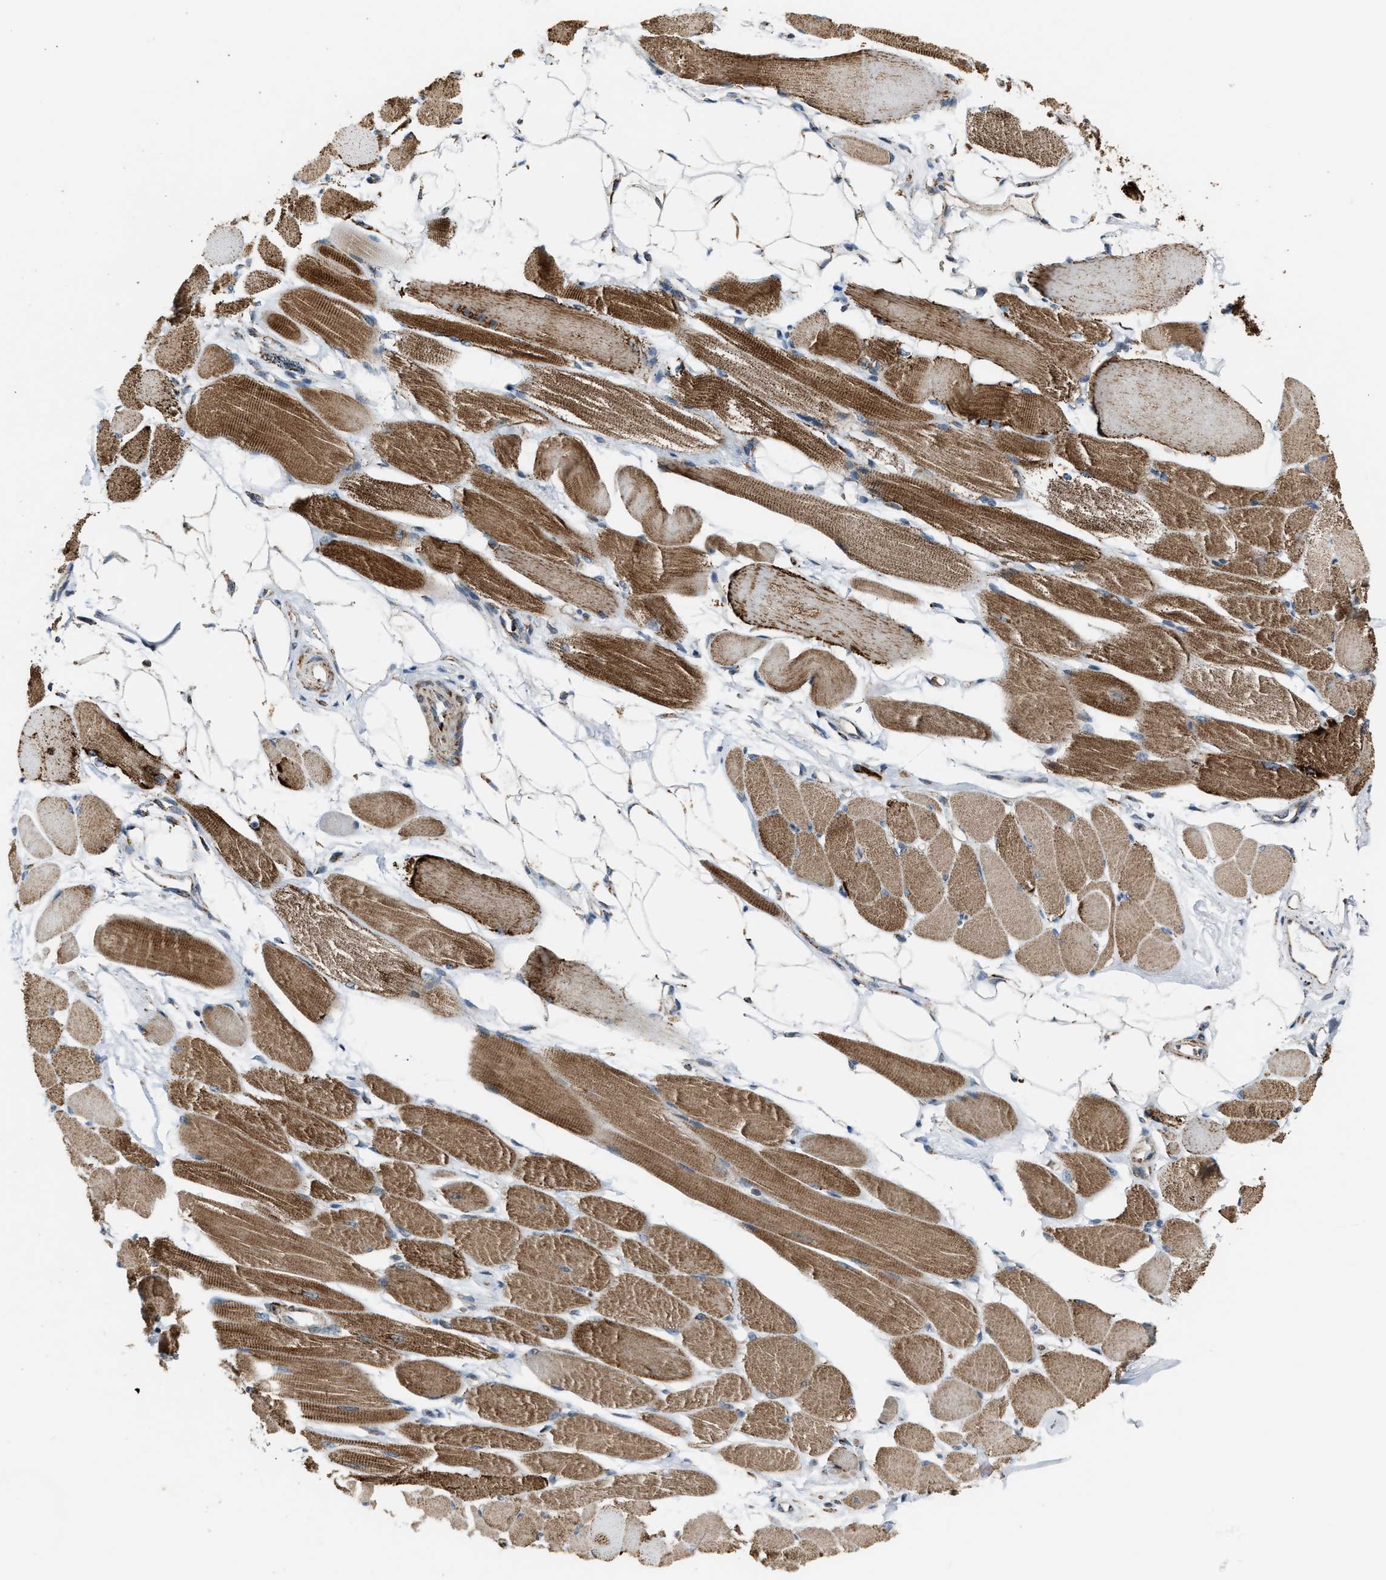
{"staining": {"intensity": "strong", "quantity": "25%-75%", "location": "cytoplasmic/membranous"}, "tissue": "skeletal muscle", "cell_type": "Myocytes", "image_type": "normal", "snomed": [{"axis": "morphology", "description": "Normal tissue, NOS"}, {"axis": "topography", "description": "Skeletal muscle"}, {"axis": "topography", "description": "Peripheral nerve tissue"}], "caption": "Immunohistochemical staining of unremarkable skeletal muscle displays 25%-75% levels of strong cytoplasmic/membranous protein staining in about 25%-75% of myocytes. (DAB (3,3'-diaminobenzidine) IHC, brown staining for protein, blue staining for nuclei).", "gene": "CHN2", "patient": {"sex": "female", "age": 84}}